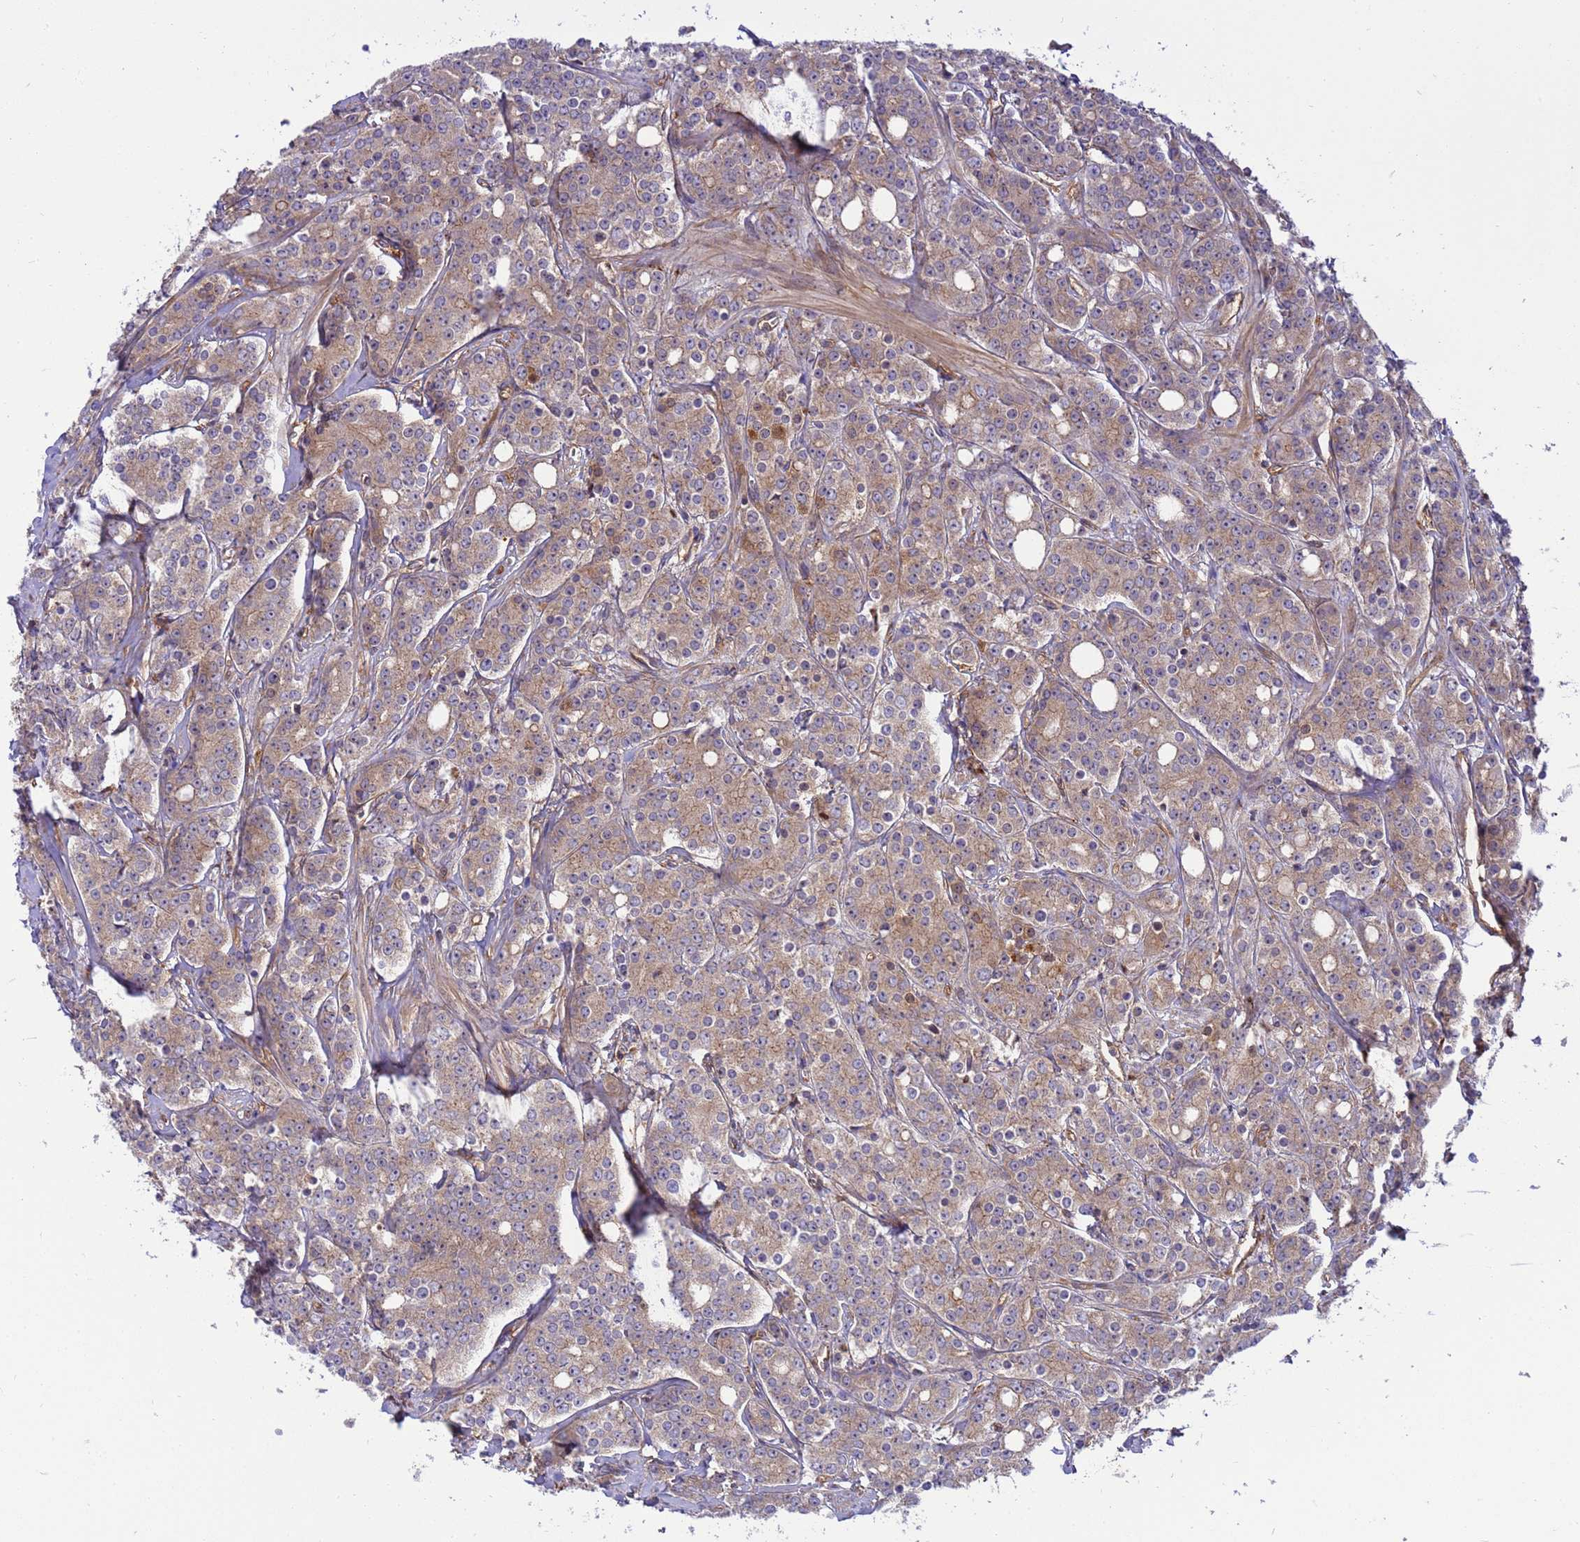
{"staining": {"intensity": "moderate", "quantity": "25%-75%", "location": "cytoplasmic/membranous"}, "tissue": "prostate cancer", "cell_type": "Tumor cells", "image_type": "cancer", "snomed": [{"axis": "morphology", "description": "Adenocarcinoma, High grade"}, {"axis": "topography", "description": "Prostate"}], "caption": "Immunohistochemical staining of human prostate cancer (high-grade adenocarcinoma) reveals medium levels of moderate cytoplasmic/membranous protein staining in approximately 25%-75% of tumor cells.", "gene": "SMCO3", "patient": {"sex": "male", "age": 62}}